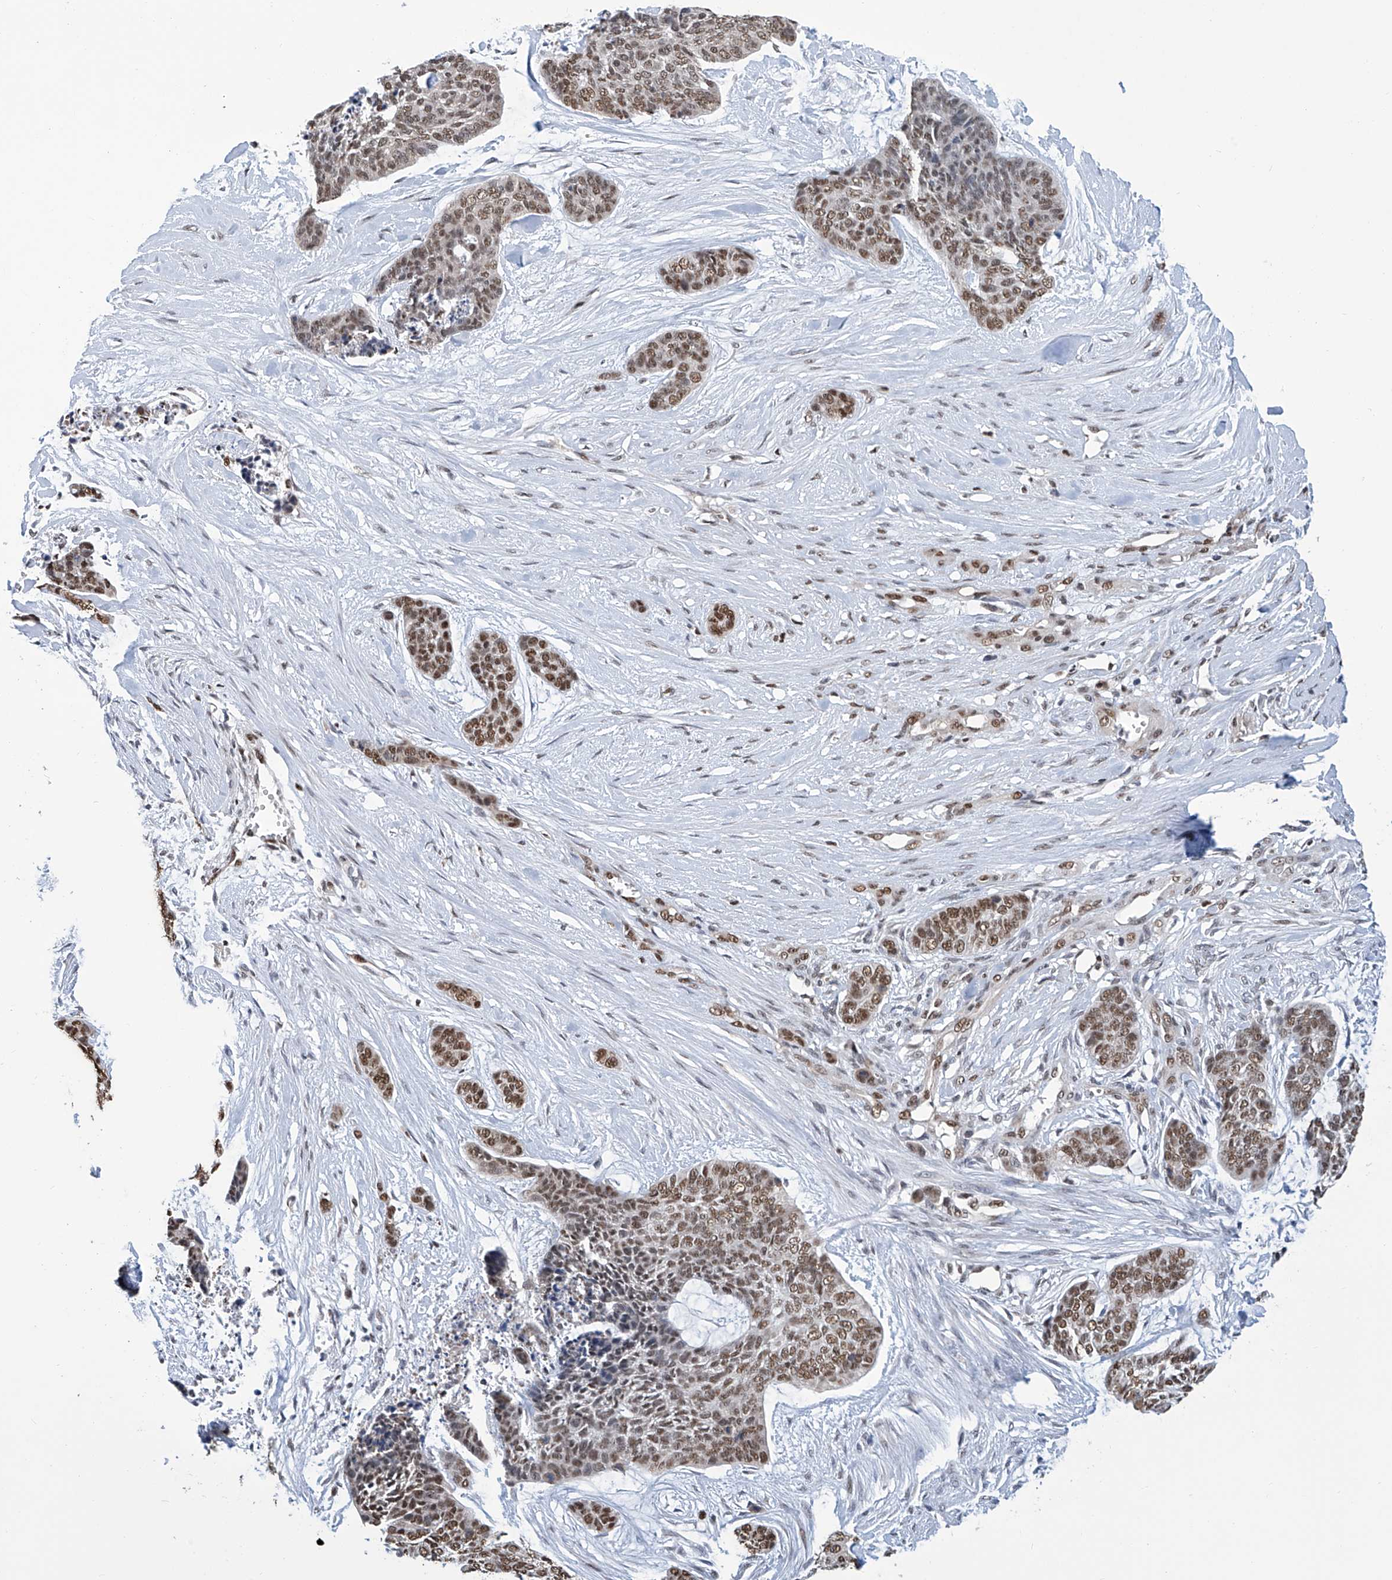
{"staining": {"intensity": "moderate", "quantity": ">75%", "location": "nuclear"}, "tissue": "skin cancer", "cell_type": "Tumor cells", "image_type": "cancer", "snomed": [{"axis": "morphology", "description": "Basal cell carcinoma"}, {"axis": "topography", "description": "Skin"}], "caption": "DAB (3,3'-diaminobenzidine) immunohistochemical staining of skin cancer reveals moderate nuclear protein positivity in about >75% of tumor cells.", "gene": "SREBF2", "patient": {"sex": "female", "age": 64}}